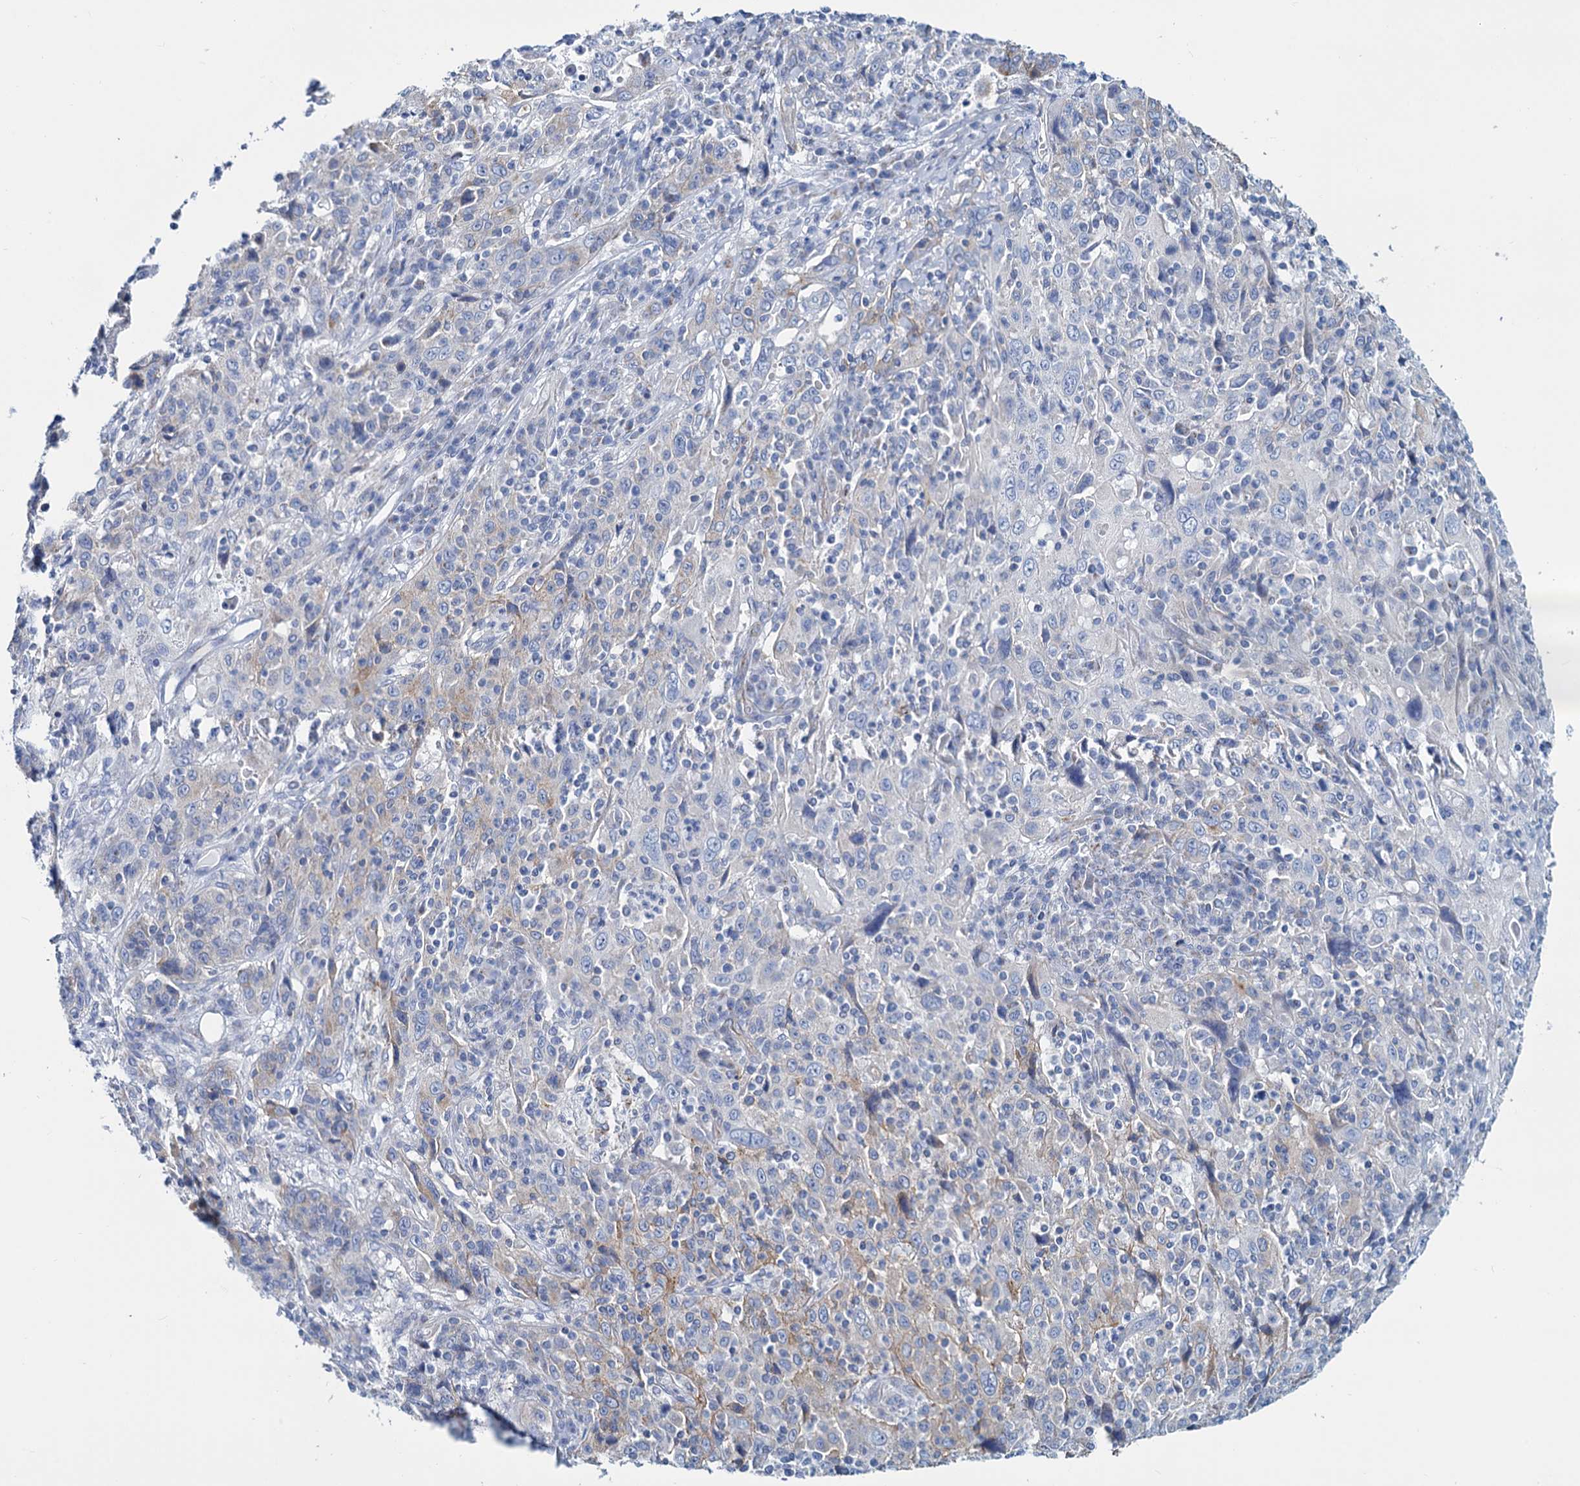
{"staining": {"intensity": "negative", "quantity": "none", "location": "none"}, "tissue": "cervical cancer", "cell_type": "Tumor cells", "image_type": "cancer", "snomed": [{"axis": "morphology", "description": "Squamous cell carcinoma, NOS"}, {"axis": "topography", "description": "Cervix"}], "caption": "Tumor cells are negative for brown protein staining in cervical cancer. (DAB (3,3'-diaminobenzidine) immunohistochemistry, high magnification).", "gene": "SLC1A3", "patient": {"sex": "female", "age": 46}}